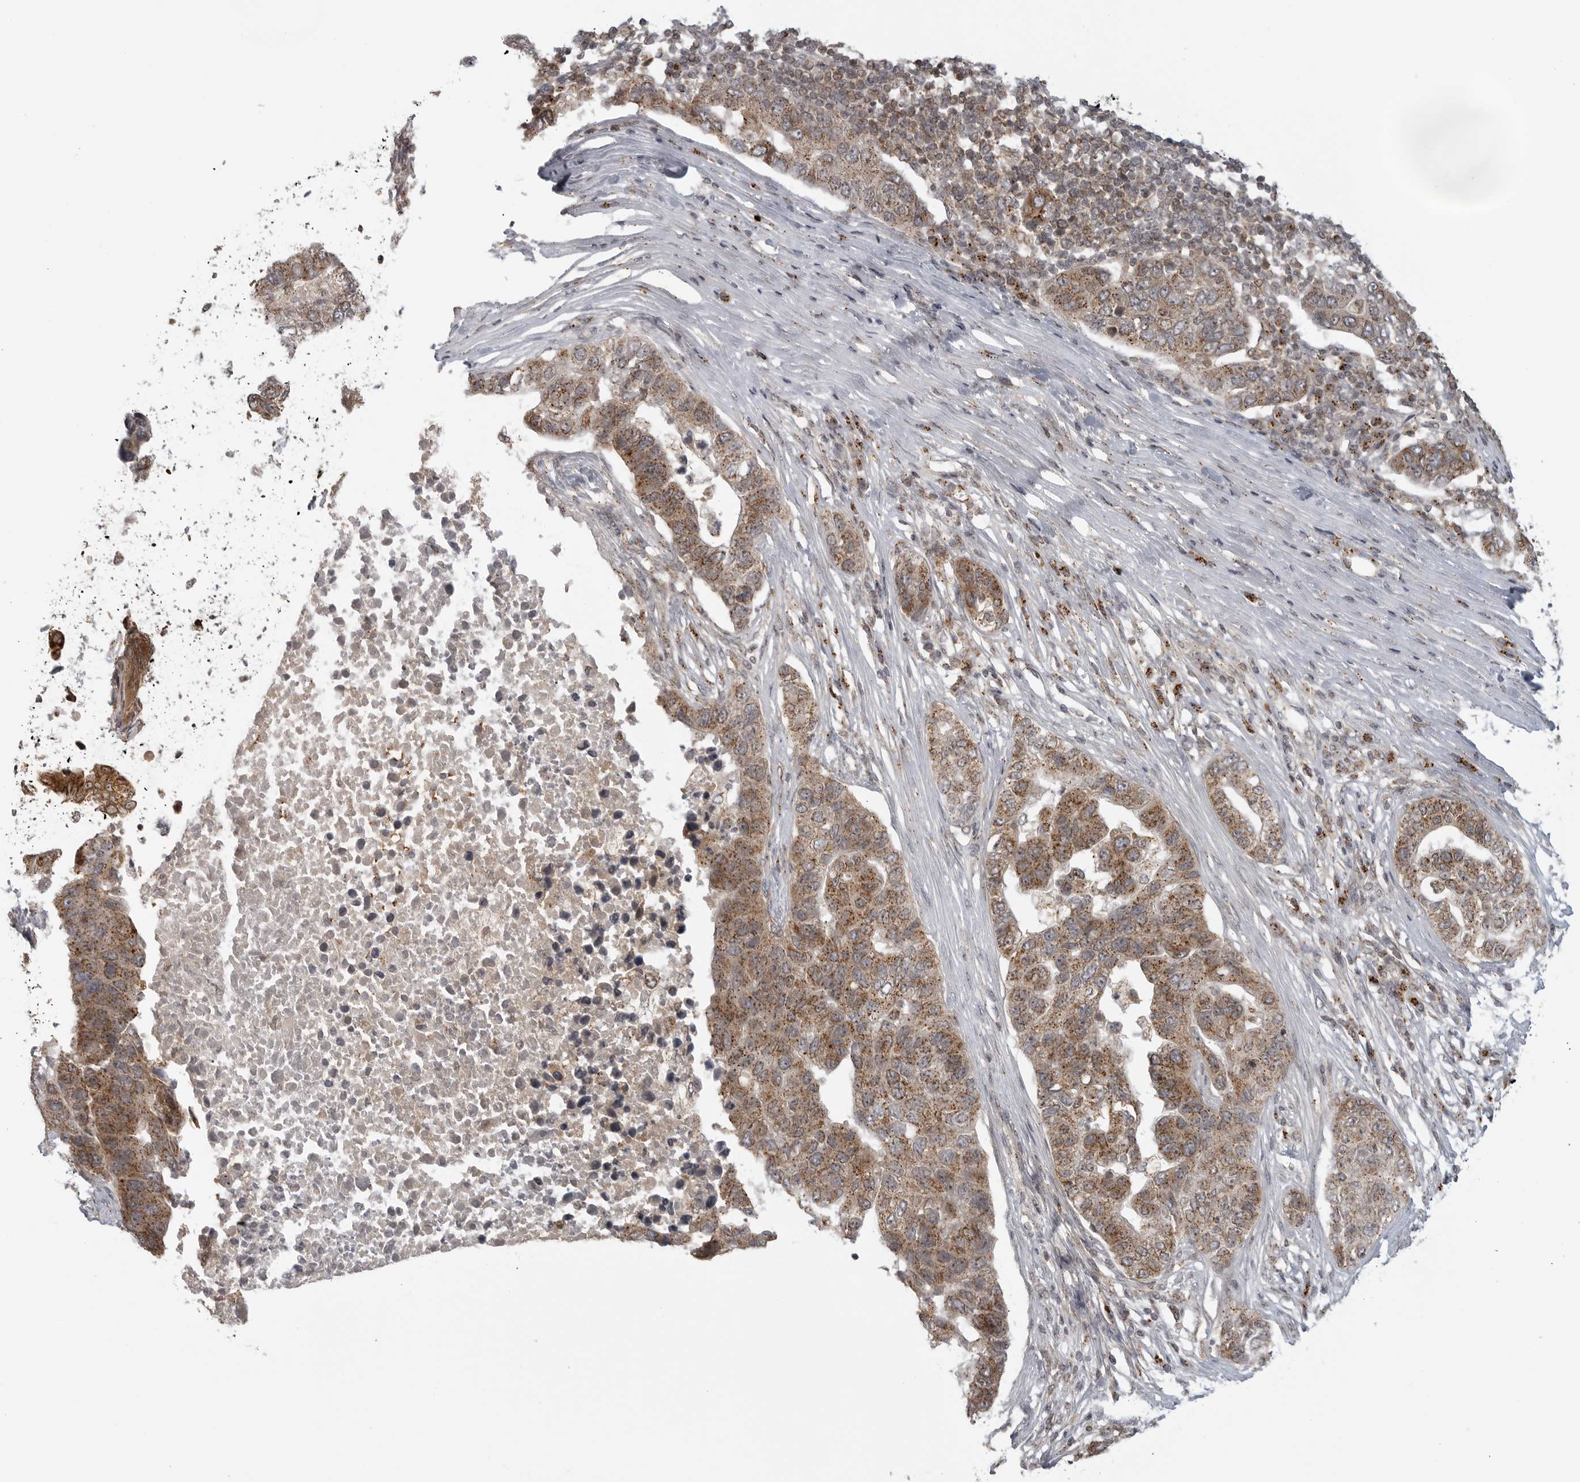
{"staining": {"intensity": "moderate", "quantity": ">75%", "location": "cytoplasmic/membranous"}, "tissue": "pancreatic cancer", "cell_type": "Tumor cells", "image_type": "cancer", "snomed": [{"axis": "morphology", "description": "Adenocarcinoma, NOS"}, {"axis": "topography", "description": "Pancreas"}], "caption": "The photomicrograph reveals immunohistochemical staining of adenocarcinoma (pancreatic). There is moderate cytoplasmic/membranous staining is identified in approximately >75% of tumor cells.", "gene": "COPA", "patient": {"sex": "female", "age": 61}}